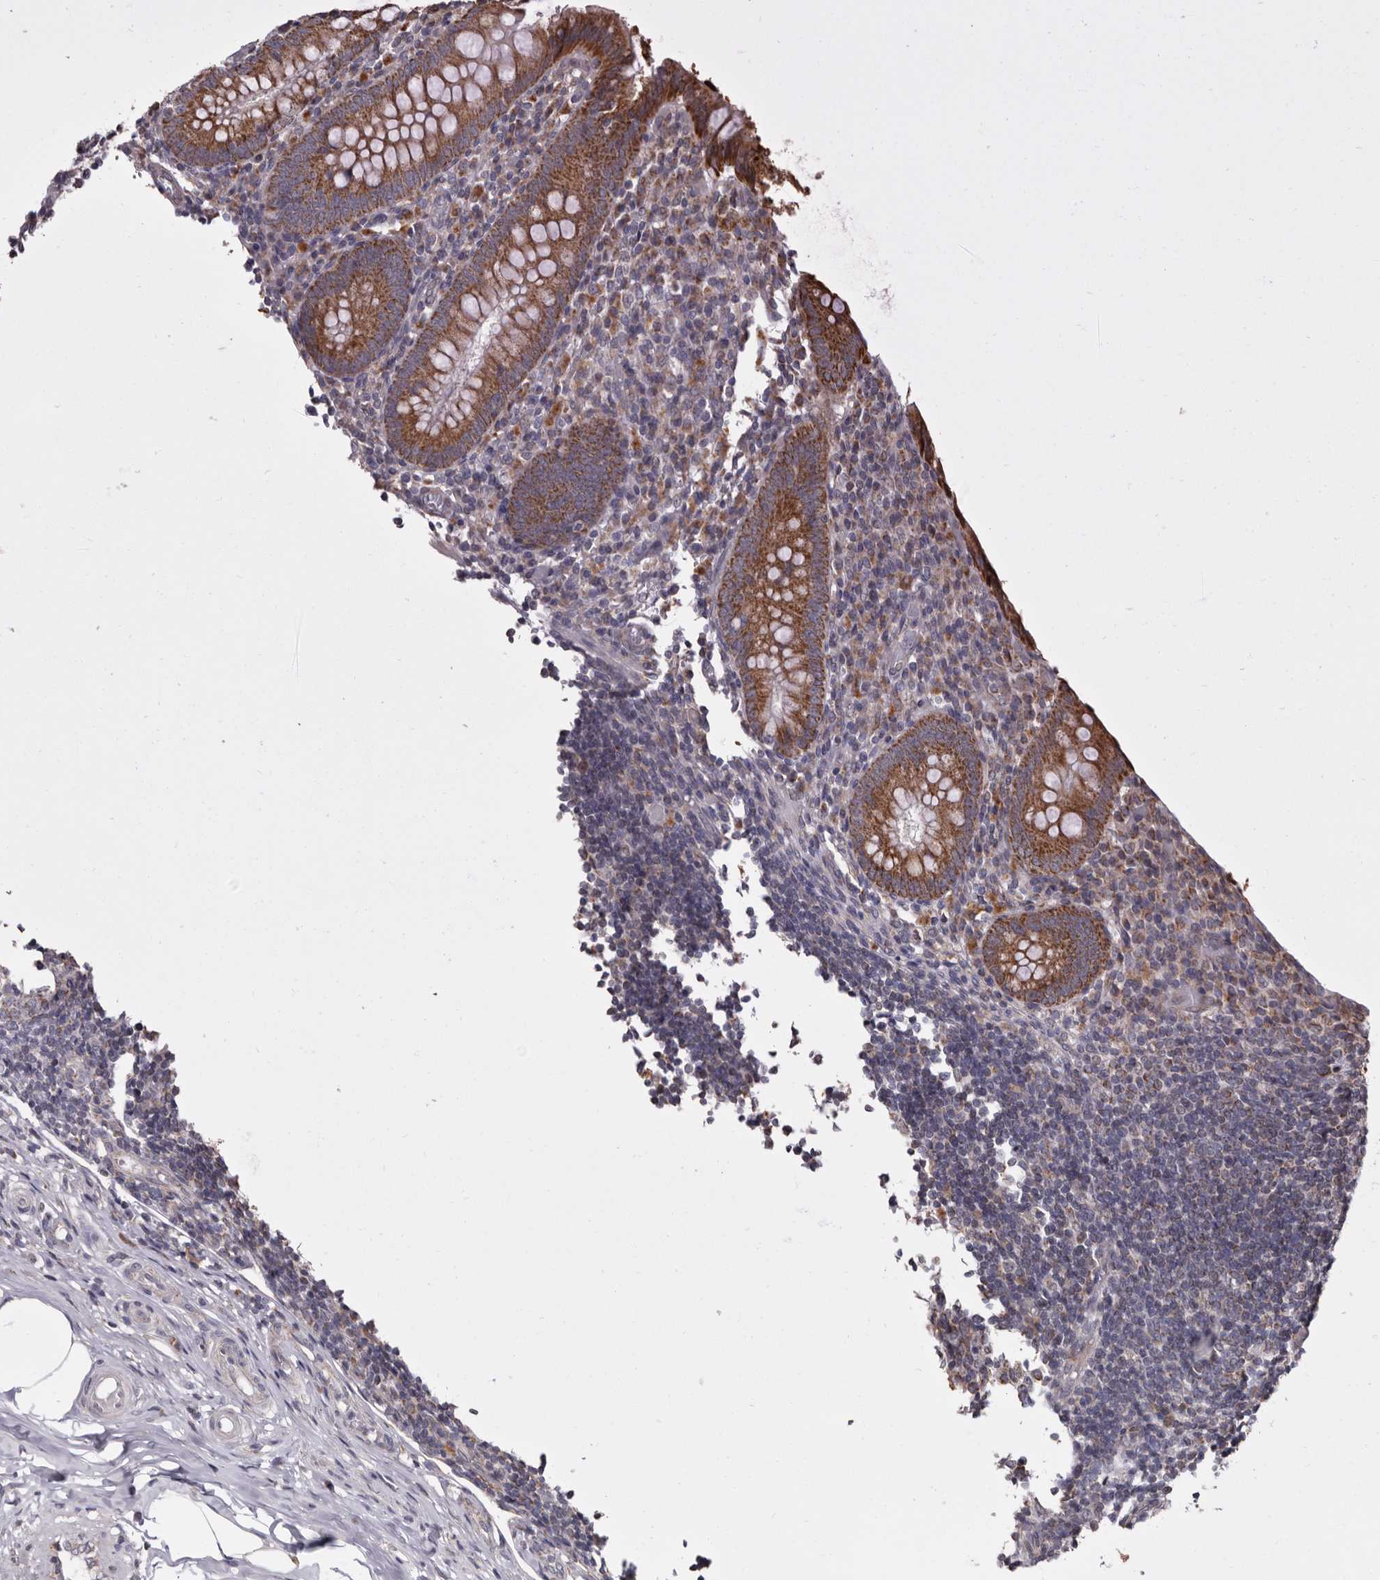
{"staining": {"intensity": "moderate", "quantity": ">75%", "location": "cytoplasmic/membranous"}, "tissue": "appendix", "cell_type": "Glandular cells", "image_type": "normal", "snomed": [{"axis": "morphology", "description": "Normal tissue, NOS"}, {"axis": "topography", "description": "Appendix"}], "caption": "Benign appendix was stained to show a protein in brown. There is medium levels of moderate cytoplasmic/membranous positivity in approximately >75% of glandular cells.", "gene": "MRPL18", "patient": {"sex": "female", "age": 17}}